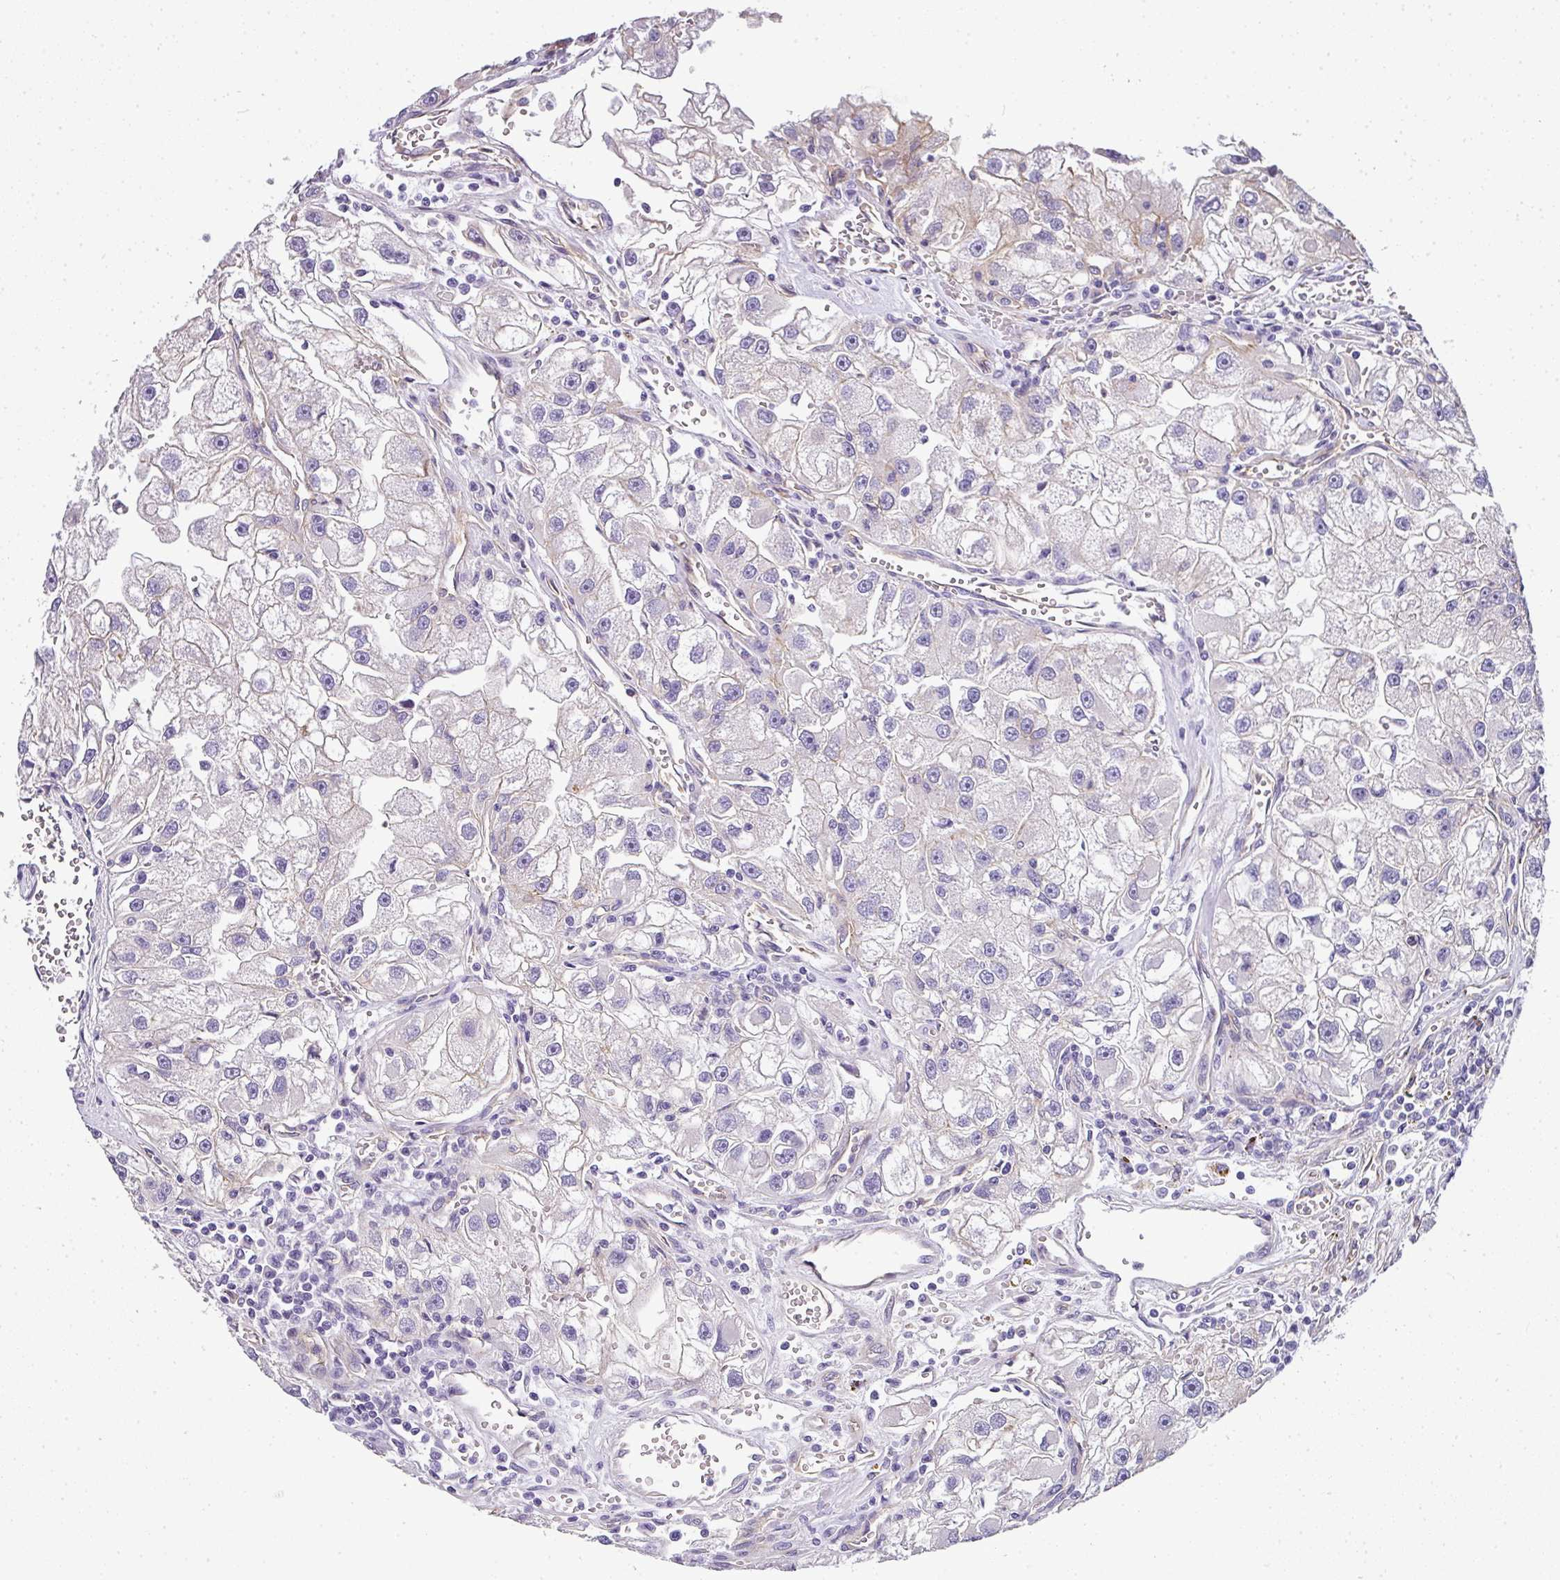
{"staining": {"intensity": "negative", "quantity": "none", "location": "none"}, "tissue": "renal cancer", "cell_type": "Tumor cells", "image_type": "cancer", "snomed": [{"axis": "morphology", "description": "Adenocarcinoma, NOS"}, {"axis": "topography", "description": "Kidney"}], "caption": "The immunohistochemistry (IHC) histopathology image has no significant staining in tumor cells of renal cancer (adenocarcinoma) tissue.", "gene": "OR11H4", "patient": {"sex": "male", "age": 63}}